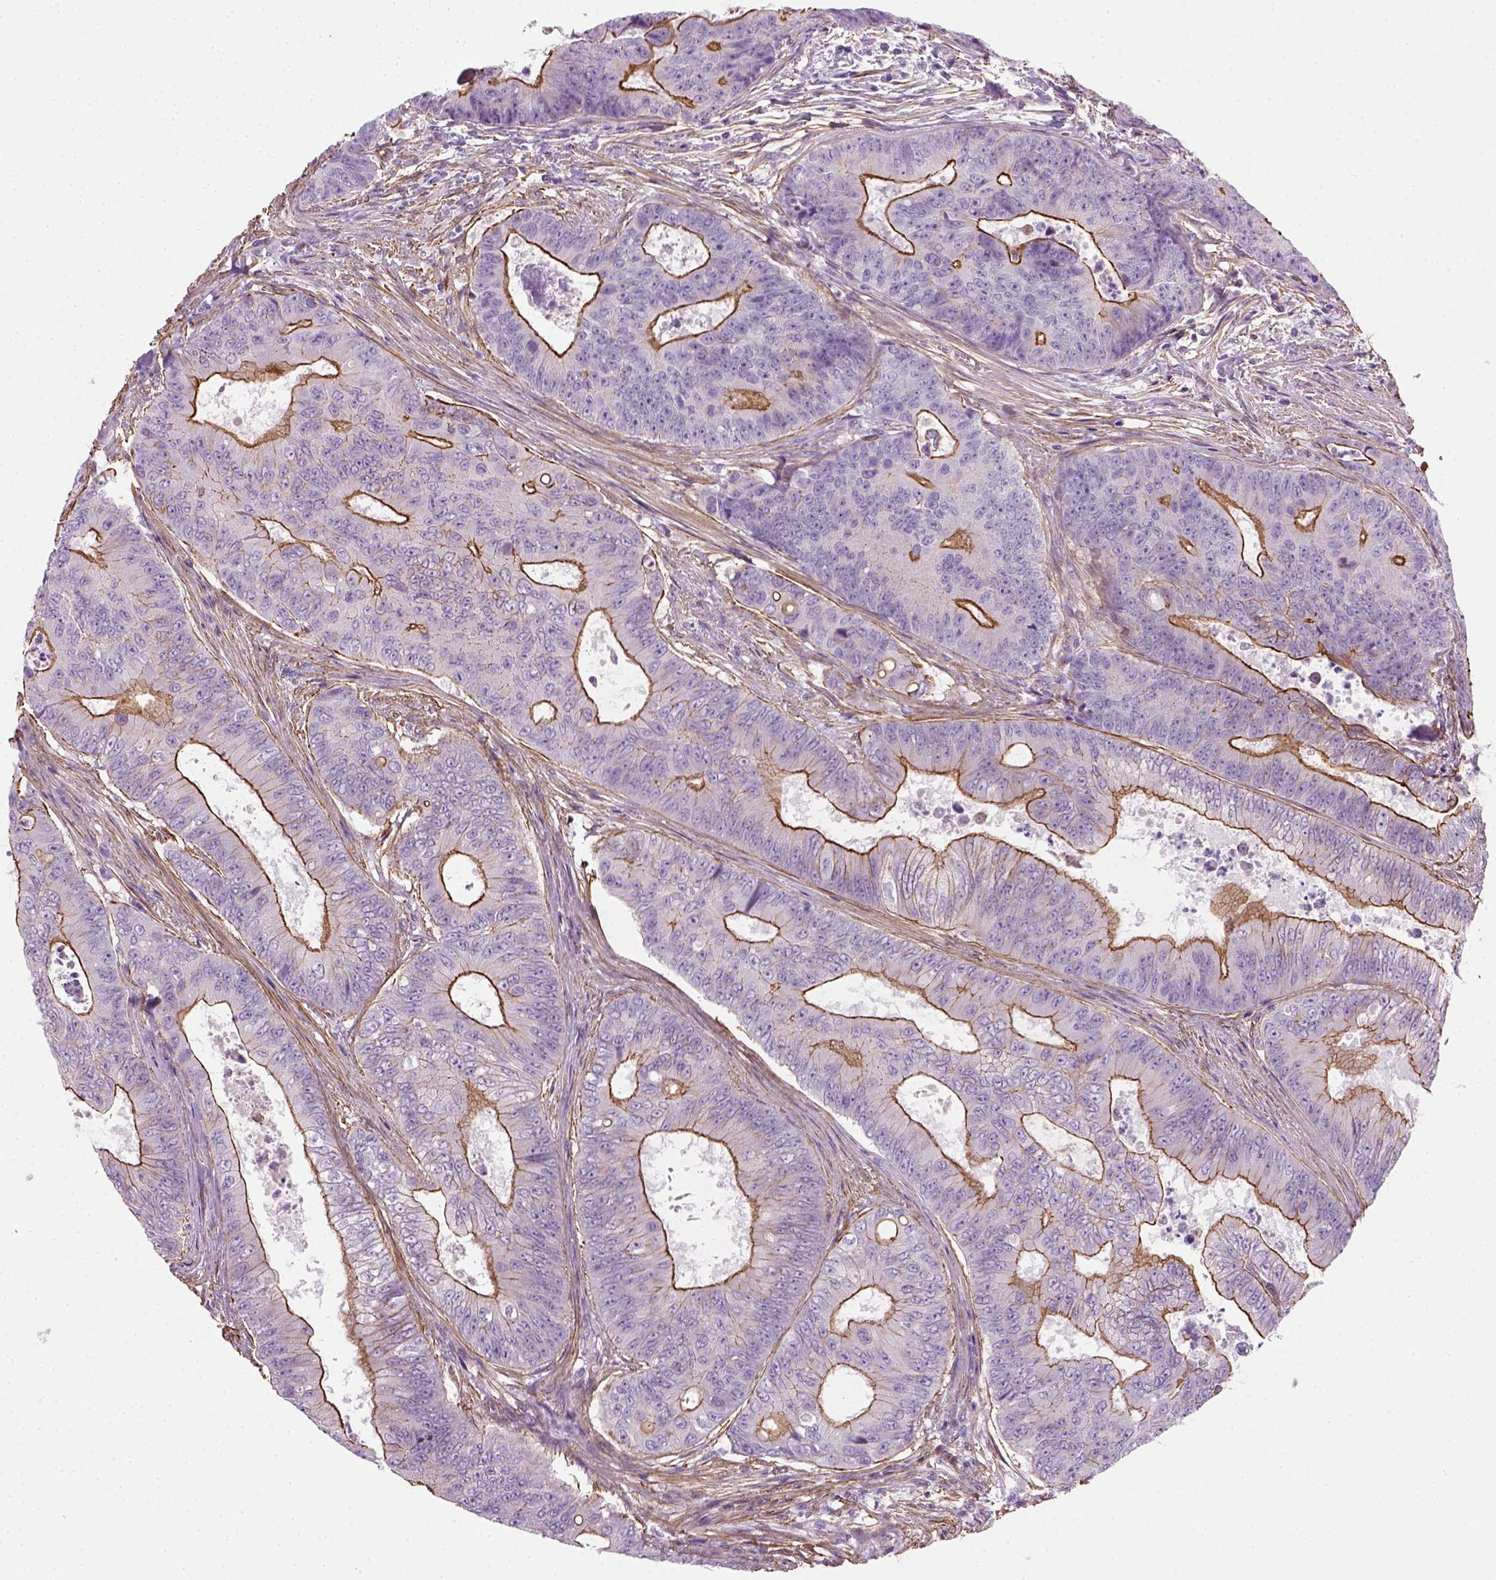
{"staining": {"intensity": "strong", "quantity": ">75%", "location": "cytoplasmic/membranous"}, "tissue": "colorectal cancer", "cell_type": "Tumor cells", "image_type": "cancer", "snomed": [{"axis": "morphology", "description": "Adenocarcinoma, NOS"}, {"axis": "topography", "description": "Colon"}], "caption": "About >75% of tumor cells in colorectal adenocarcinoma show strong cytoplasmic/membranous protein staining as visualized by brown immunohistochemical staining.", "gene": "FAM161A", "patient": {"sex": "female", "age": 48}}